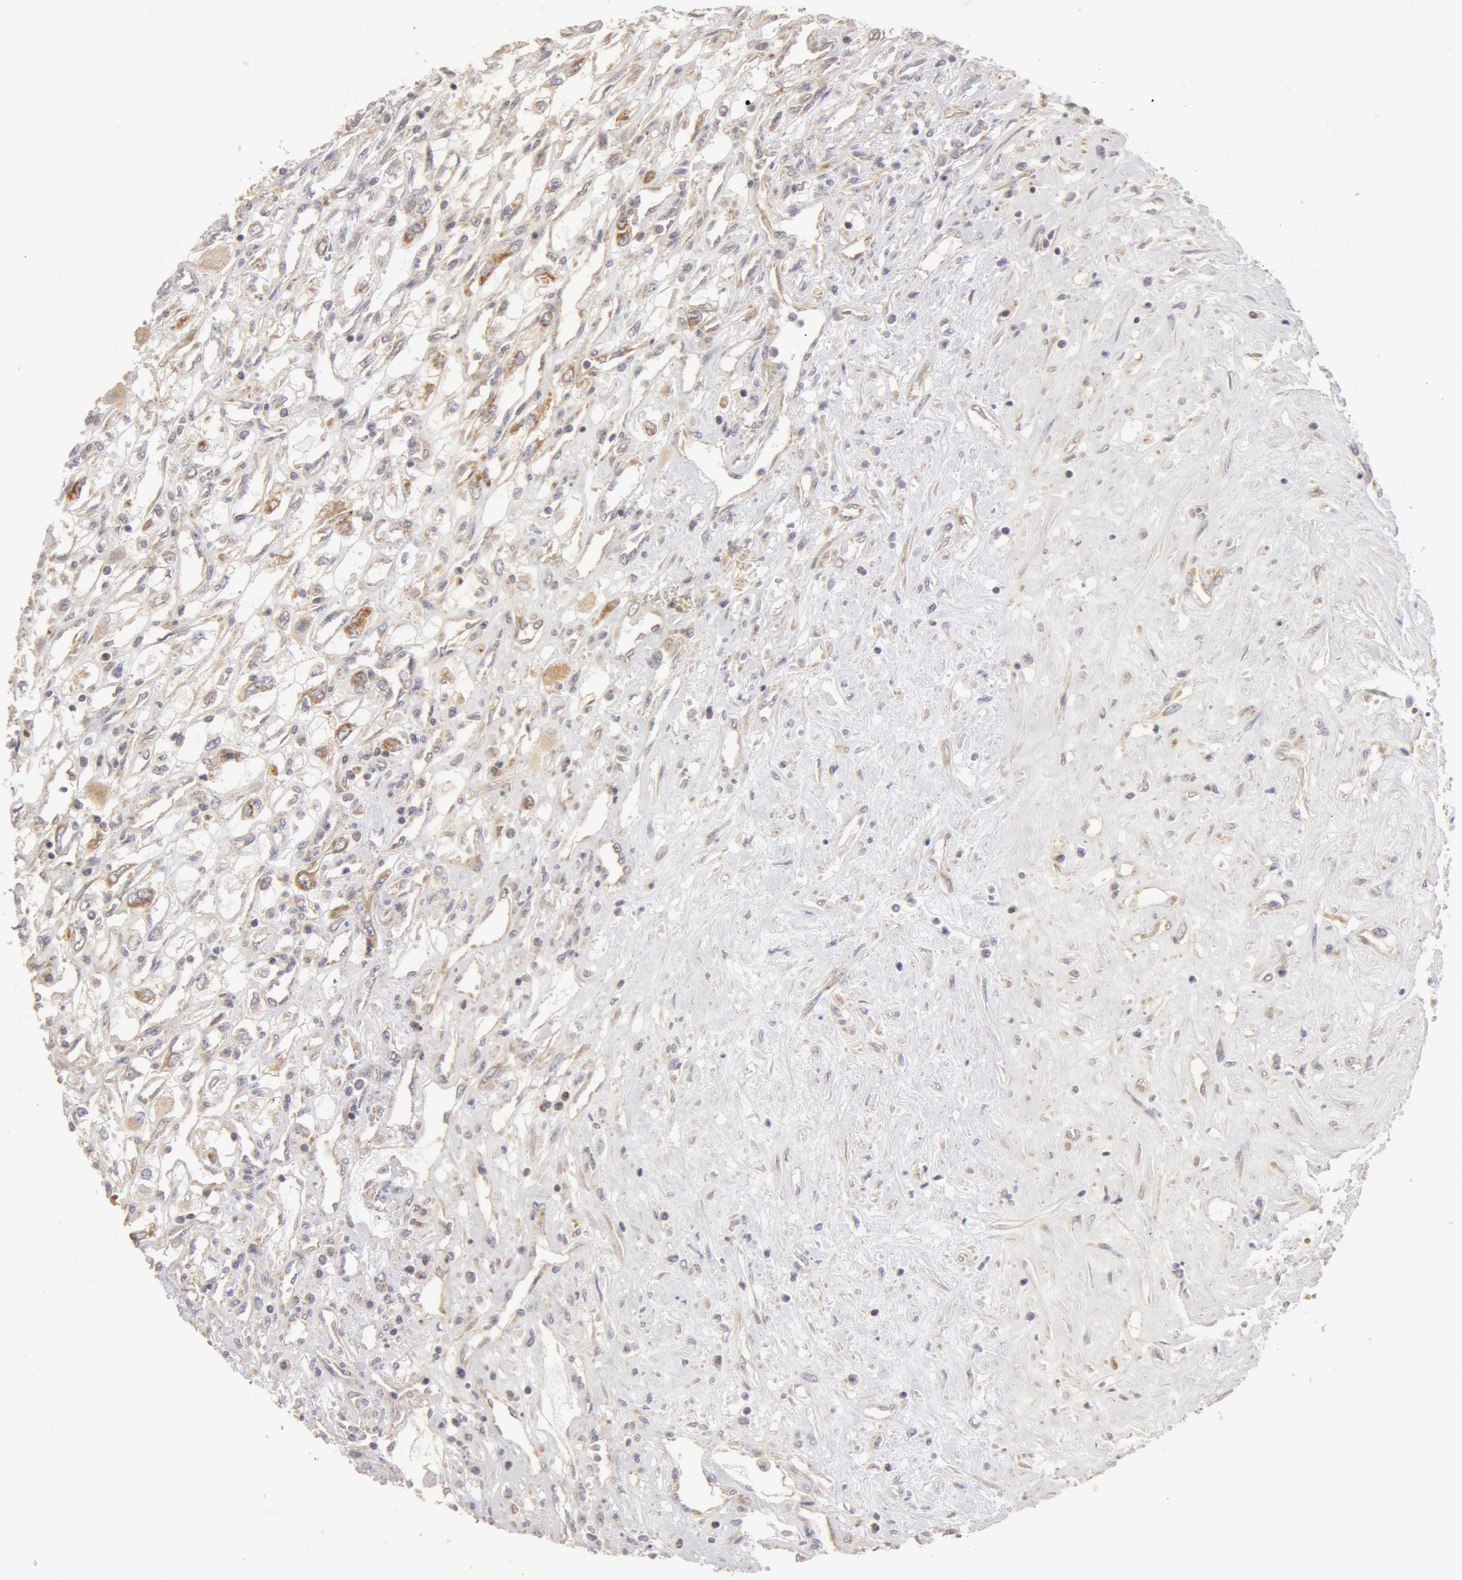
{"staining": {"intensity": "weak", "quantity": "<25%", "location": "cytoplasmic/membranous"}, "tissue": "renal cancer", "cell_type": "Tumor cells", "image_type": "cancer", "snomed": [{"axis": "morphology", "description": "Adenocarcinoma, NOS"}, {"axis": "topography", "description": "Kidney"}], "caption": "High power microscopy photomicrograph of an immunohistochemistry photomicrograph of renal cancer, revealing no significant positivity in tumor cells.", "gene": "ADPRH", "patient": {"sex": "male", "age": 57}}